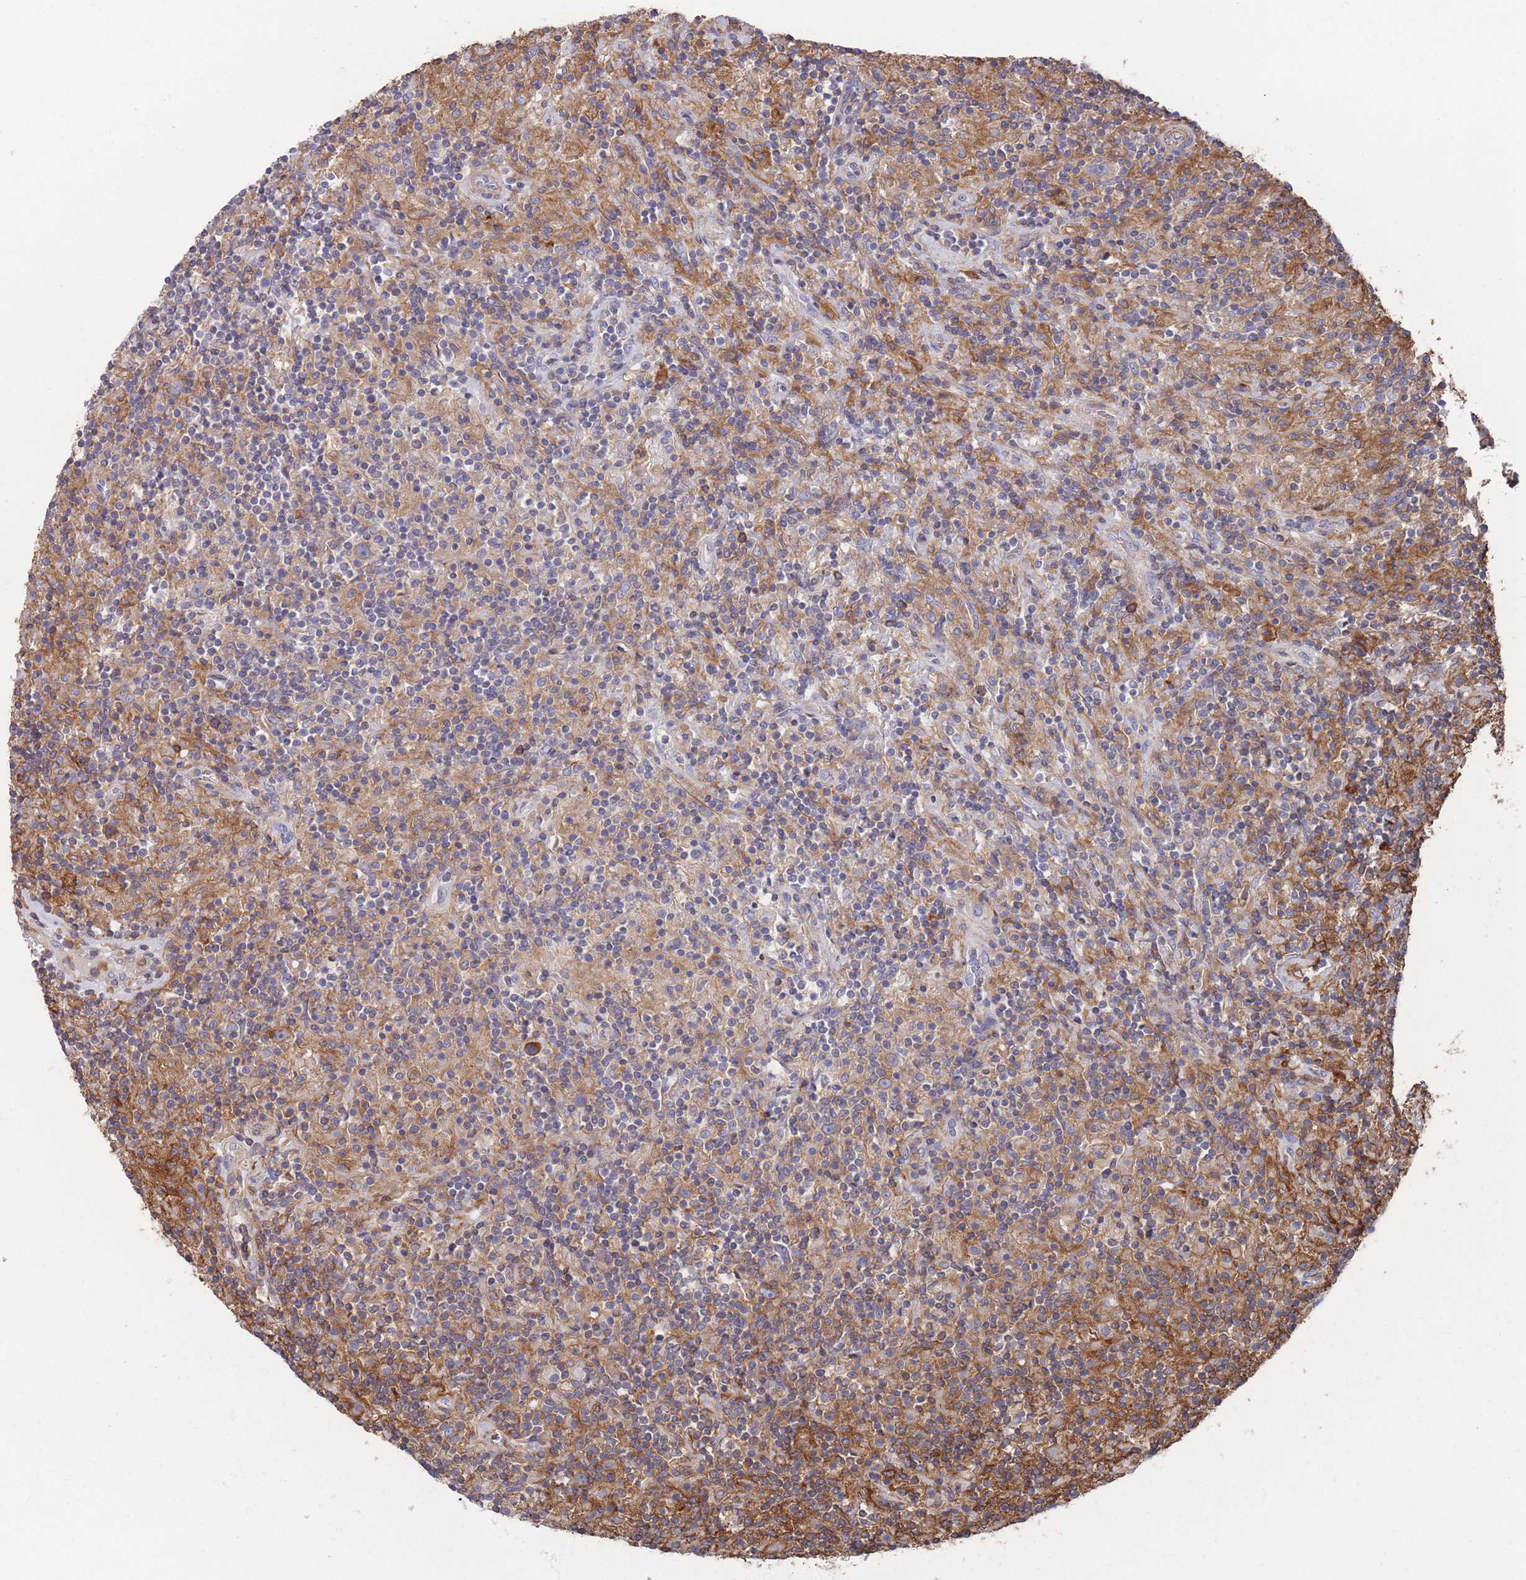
{"staining": {"intensity": "moderate", "quantity": "25%-75%", "location": "cytoplasmic/membranous"}, "tissue": "lymphoma", "cell_type": "Tumor cells", "image_type": "cancer", "snomed": [{"axis": "morphology", "description": "Hodgkin's disease, NOS"}, {"axis": "topography", "description": "Lymph node"}], "caption": "An immunohistochemistry micrograph of tumor tissue is shown. Protein staining in brown shows moderate cytoplasmic/membranous positivity in lymphoma within tumor cells.", "gene": "SCCPDH", "patient": {"sex": "male", "age": 70}}